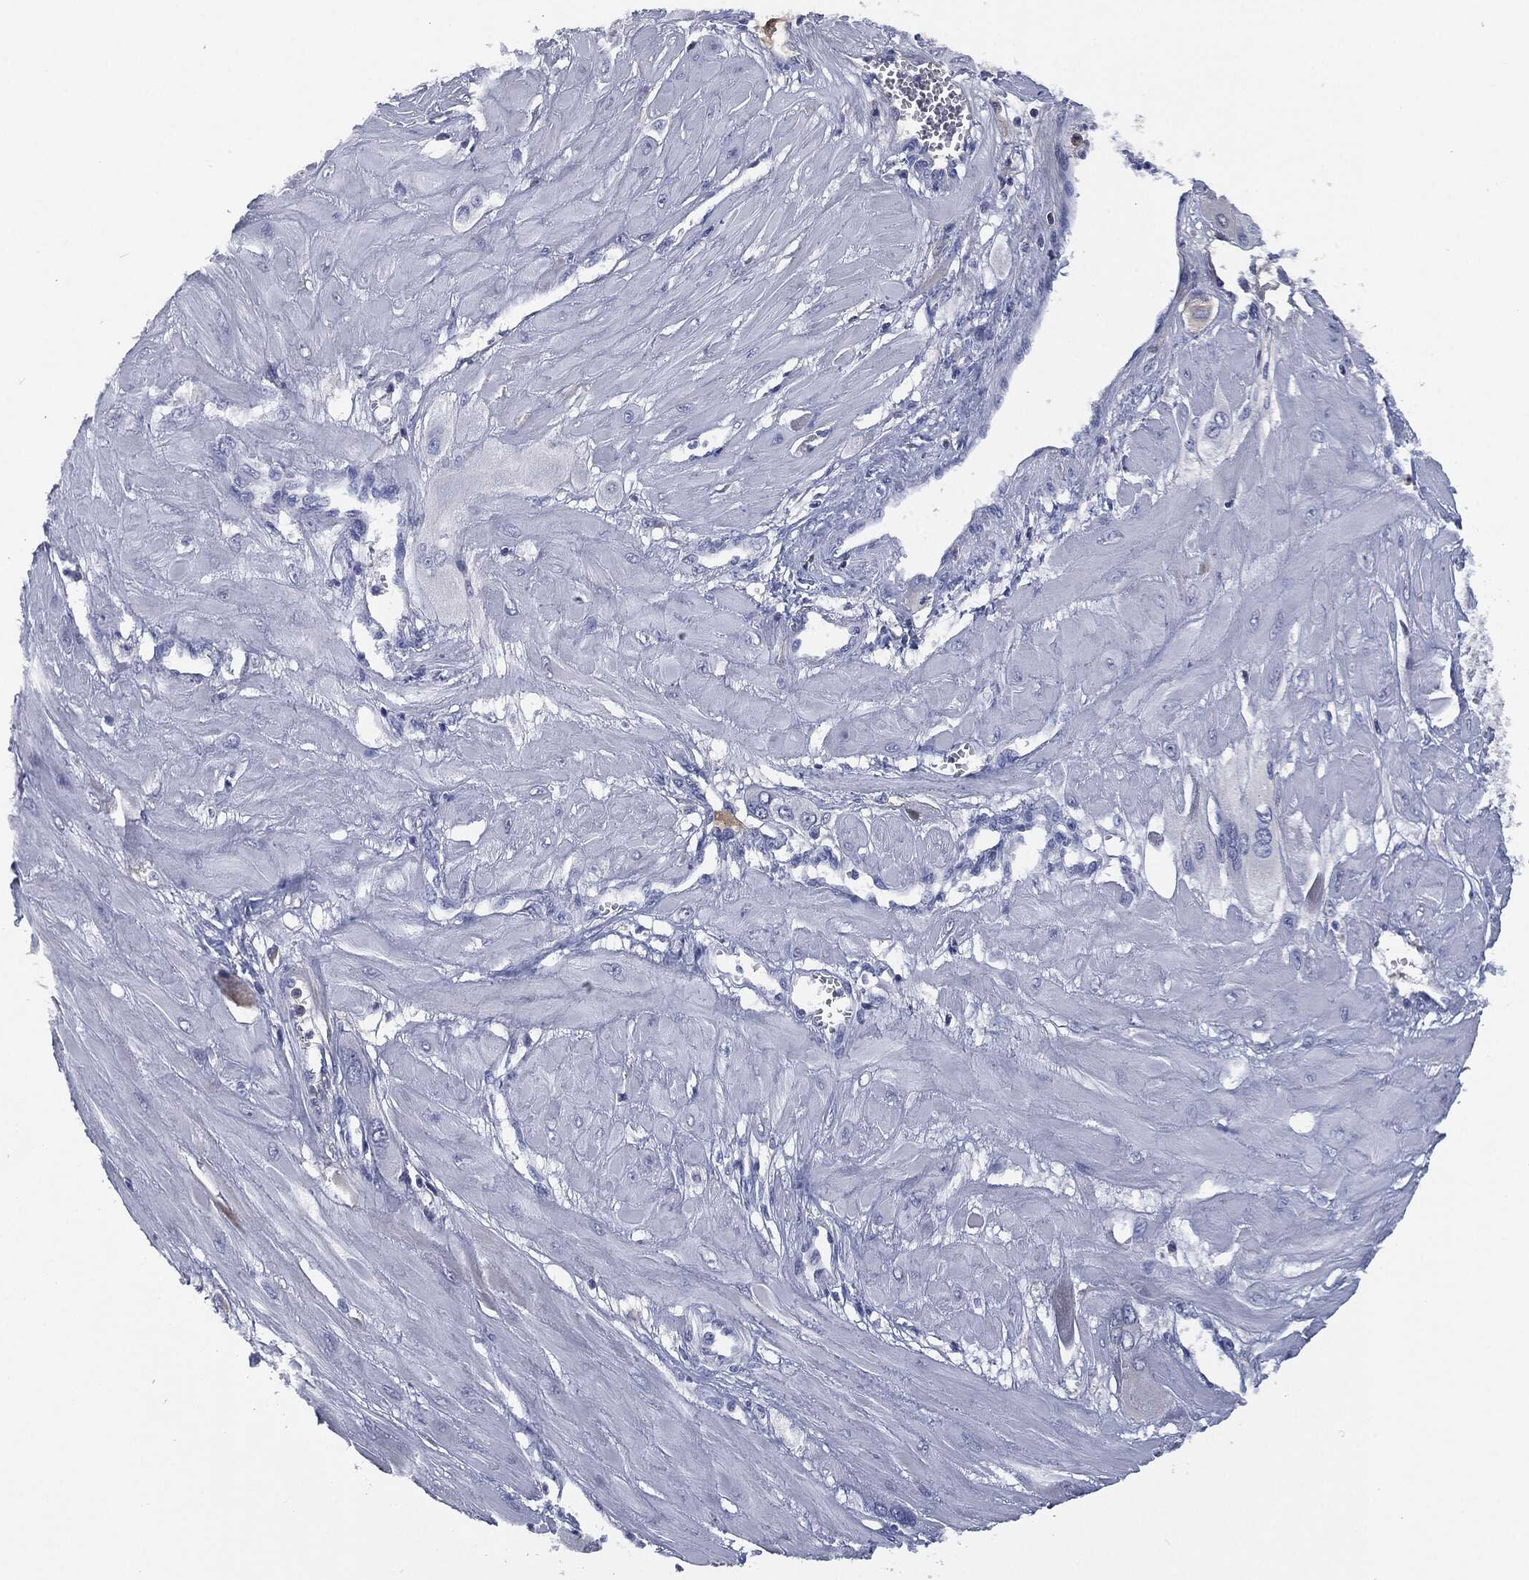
{"staining": {"intensity": "negative", "quantity": "none", "location": "none"}, "tissue": "cervical cancer", "cell_type": "Tumor cells", "image_type": "cancer", "snomed": [{"axis": "morphology", "description": "Squamous cell carcinoma, NOS"}, {"axis": "topography", "description": "Cervix"}], "caption": "Tumor cells are negative for protein expression in human cervical cancer (squamous cell carcinoma).", "gene": "SIGLEC7", "patient": {"sex": "female", "age": 34}}